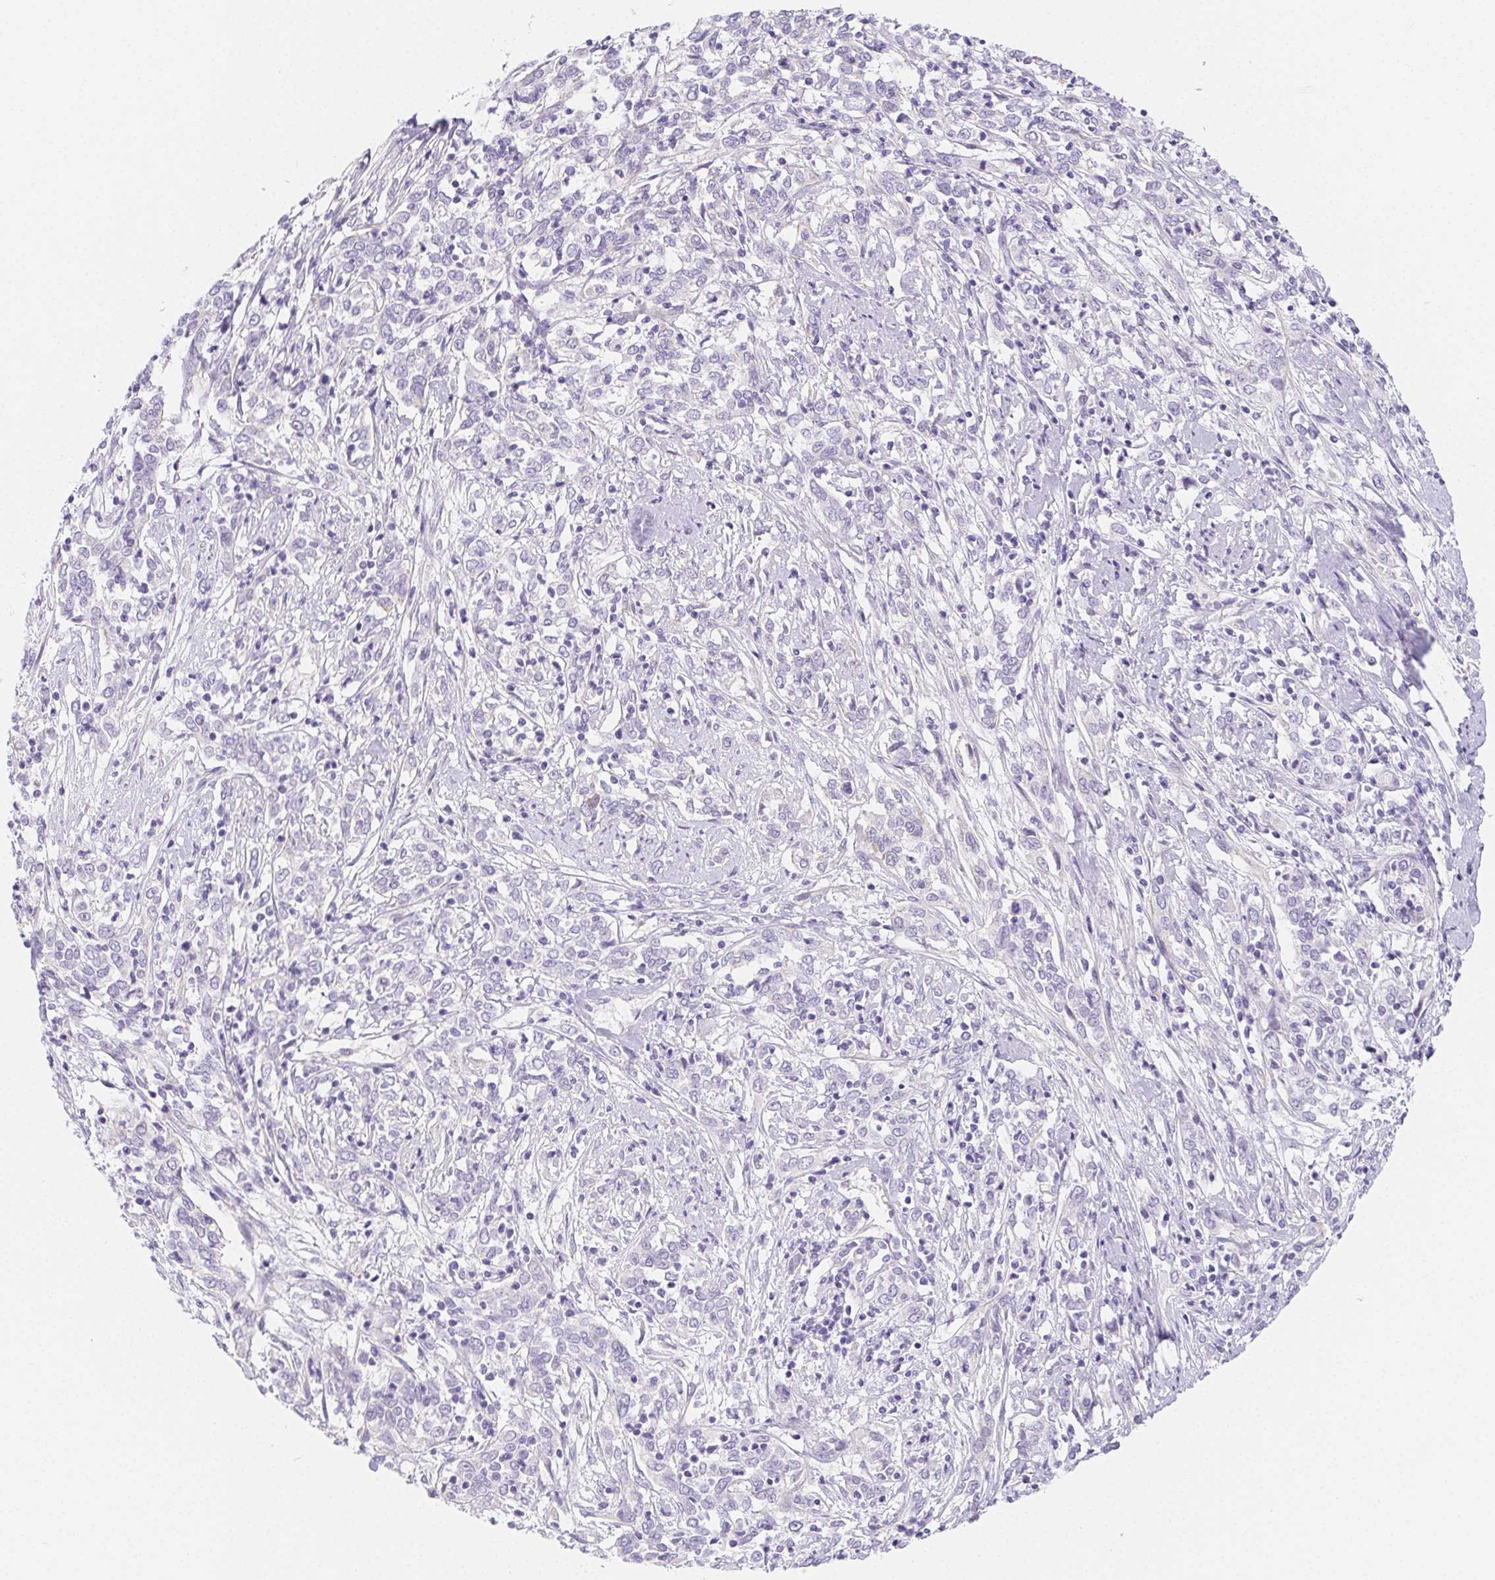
{"staining": {"intensity": "negative", "quantity": "none", "location": "none"}, "tissue": "cervical cancer", "cell_type": "Tumor cells", "image_type": "cancer", "snomed": [{"axis": "morphology", "description": "Adenocarcinoma, NOS"}, {"axis": "topography", "description": "Cervix"}], "caption": "Tumor cells show no significant positivity in cervical adenocarcinoma.", "gene": "ZBBX", "patient": {"sex": "female", "age": 40}}